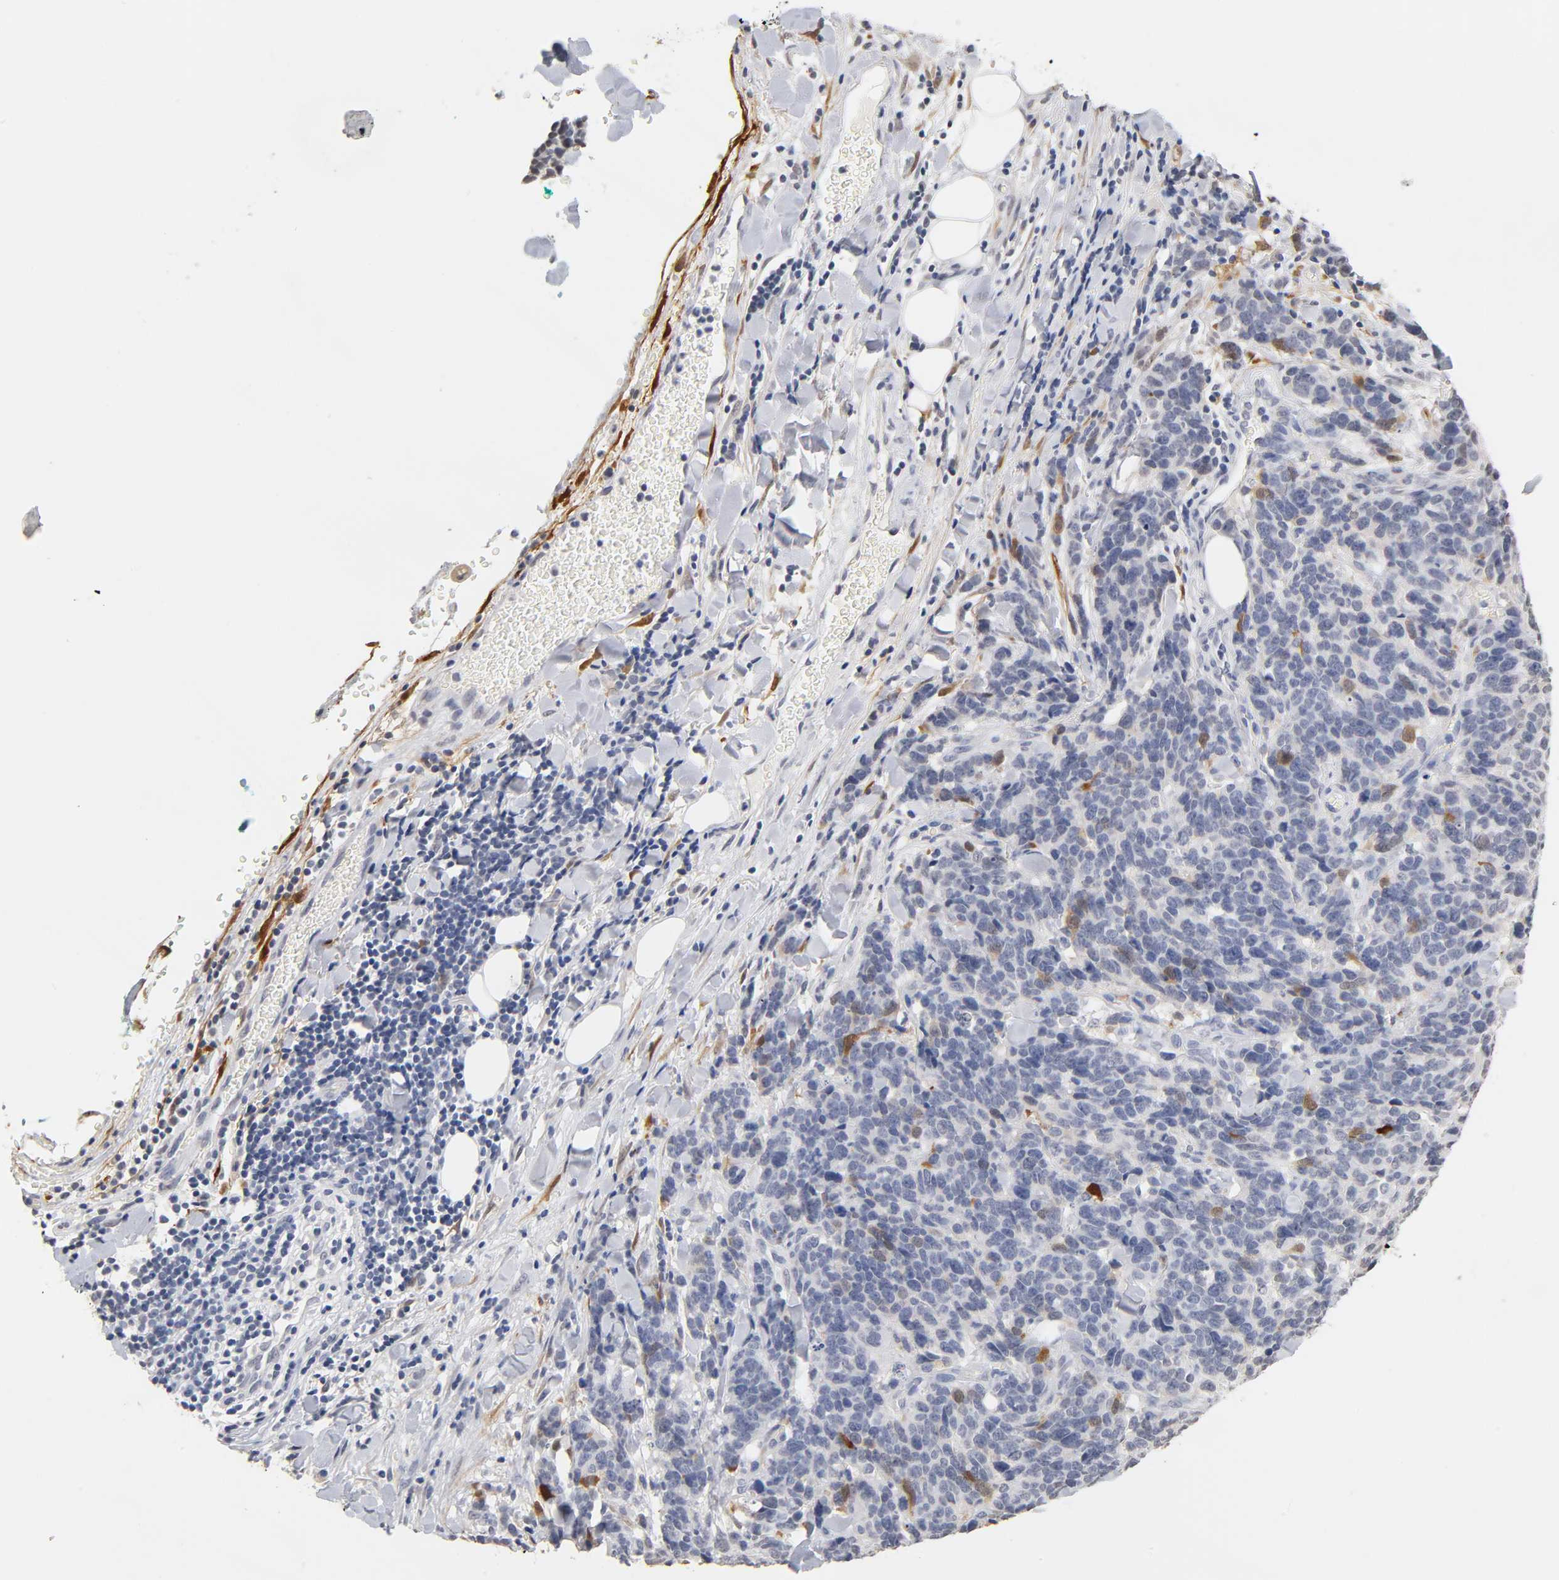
{"staining": {"intensity": "moderate", "quantity": "<25%", "location": "cytoplasmic/membranous,nuclear"}, "tissue": "lung cancer", "cell_type": "Tumor cells", "image_type": "cancer", "snomed": [{"axis": "morphology", "description": "Neoplasm, malignant, NOS"}, {"axis": "topography", "description": "Lung"}], "caption": "Lung cancer (malignant neoplasm) tissue demonstrates moderate cytoplasmic/membranous and nuclear positivity in approximately <25% of tumor cells", "gene": "CRABP2", "patient": {"sex": "female", "age": 58}}